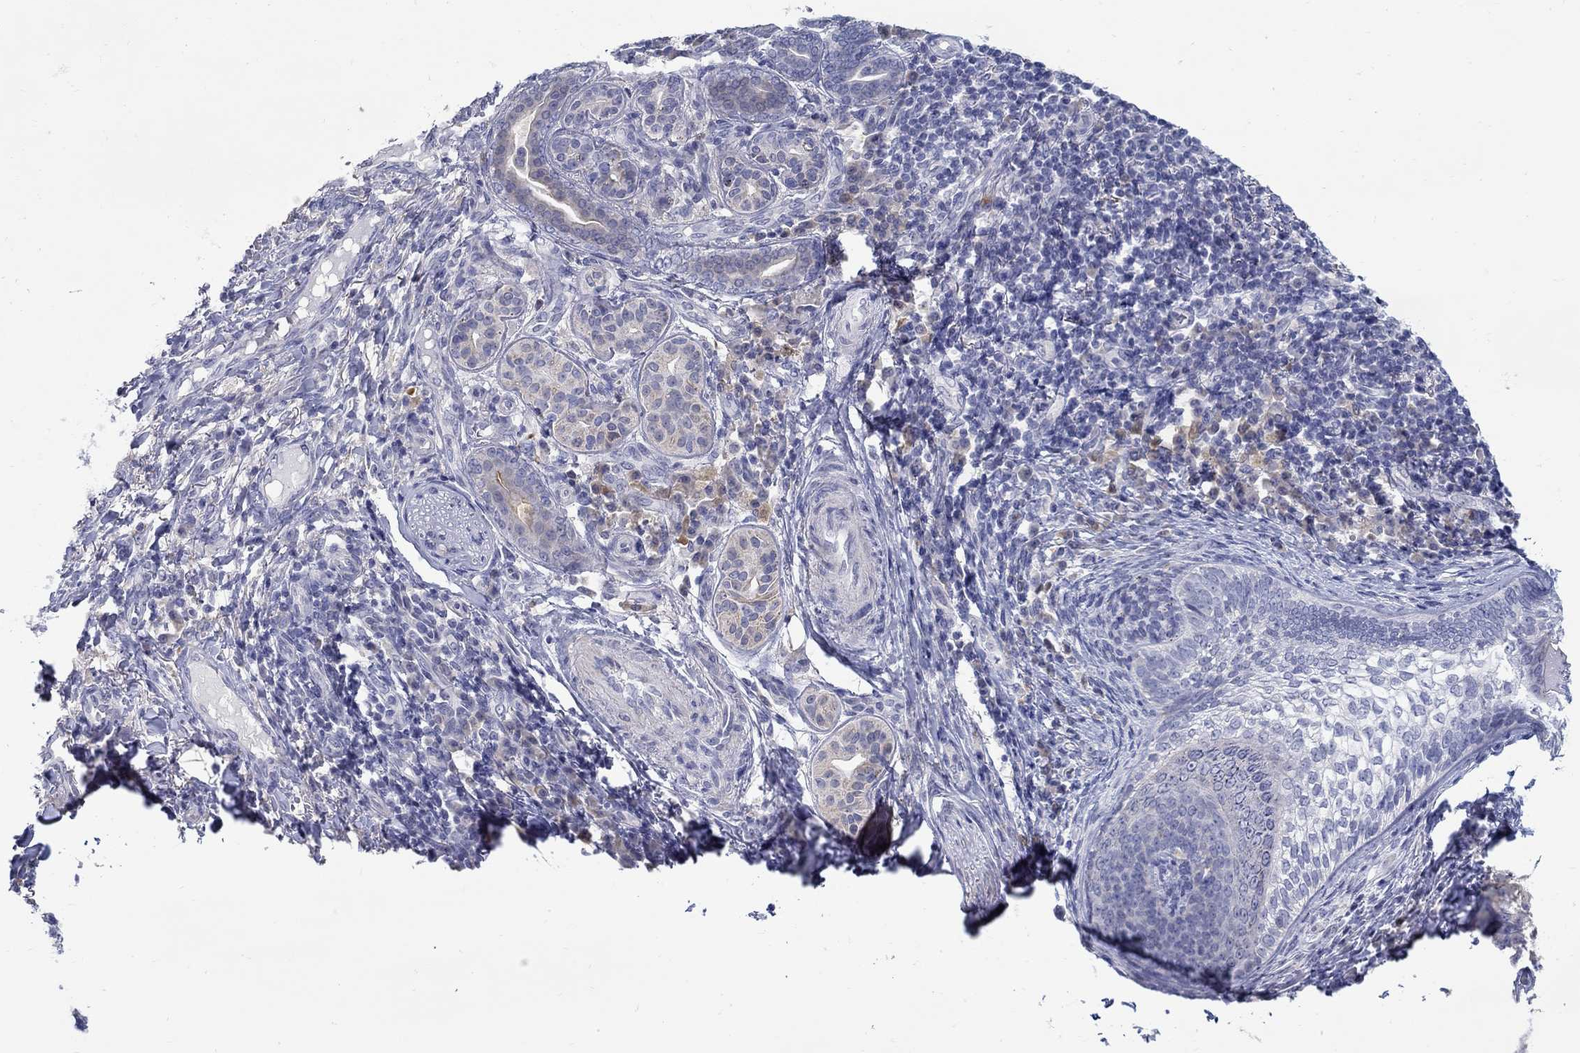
{"staining": {"intensity": "negative", "quantity": "none", "location": "none"}, "tissue": "skin cancer", "cell_type": "Tumor cells", "image_type": "cancer", "snomed": [{"axis": "morphology", "description": "Basal cell carcinoma"}, {"axis": "topography", "description": "Skin"}], "caption": "DAB immunohistochemical staining of skin basal cell carcinoma displays no significant expression in tumor cells.", "gene": "ABCA4", "patient": {"sex": "female", "age": 69}}